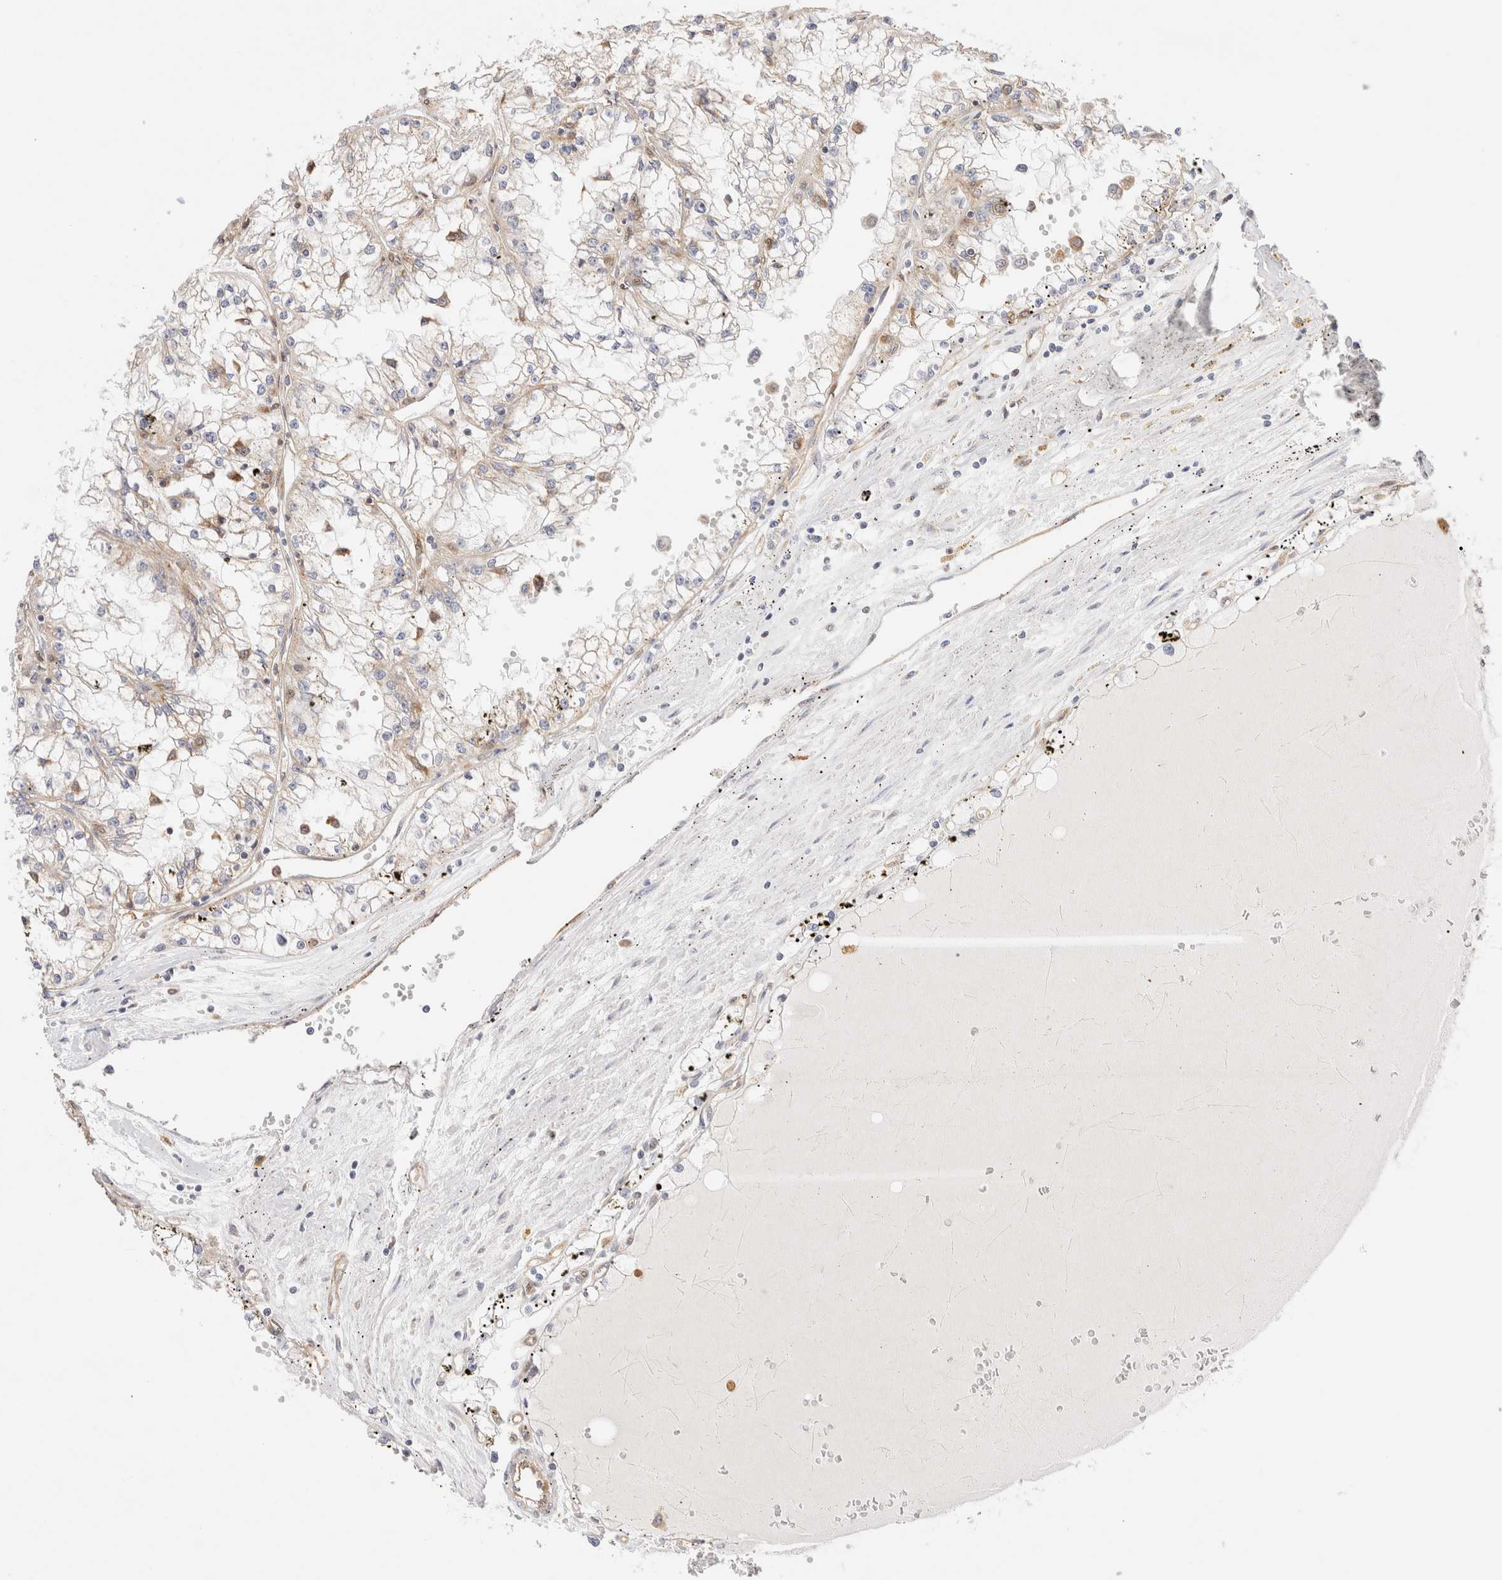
{"staining": {"intensity": "weak", "quantity": "<25%", "location": "cytoplasmic/membranous"}, "tissue": "renal cancer", "cell_type": "Tumor cells", "image_type": "cancer", "snomed": [{"axis": "morphology", "description": "Adenocarcinoma, NOS"}, {"axis": "topography", "description": "Kidney"}], "caption": "Immunohistochemical staining of human renal cancer displays no significant staining in tumor cells. (DAB IHC visualized using brightfield microscopy, high magnification).", "gene": "RABEP1", "patient": {"sex": "male", "age": 56}}